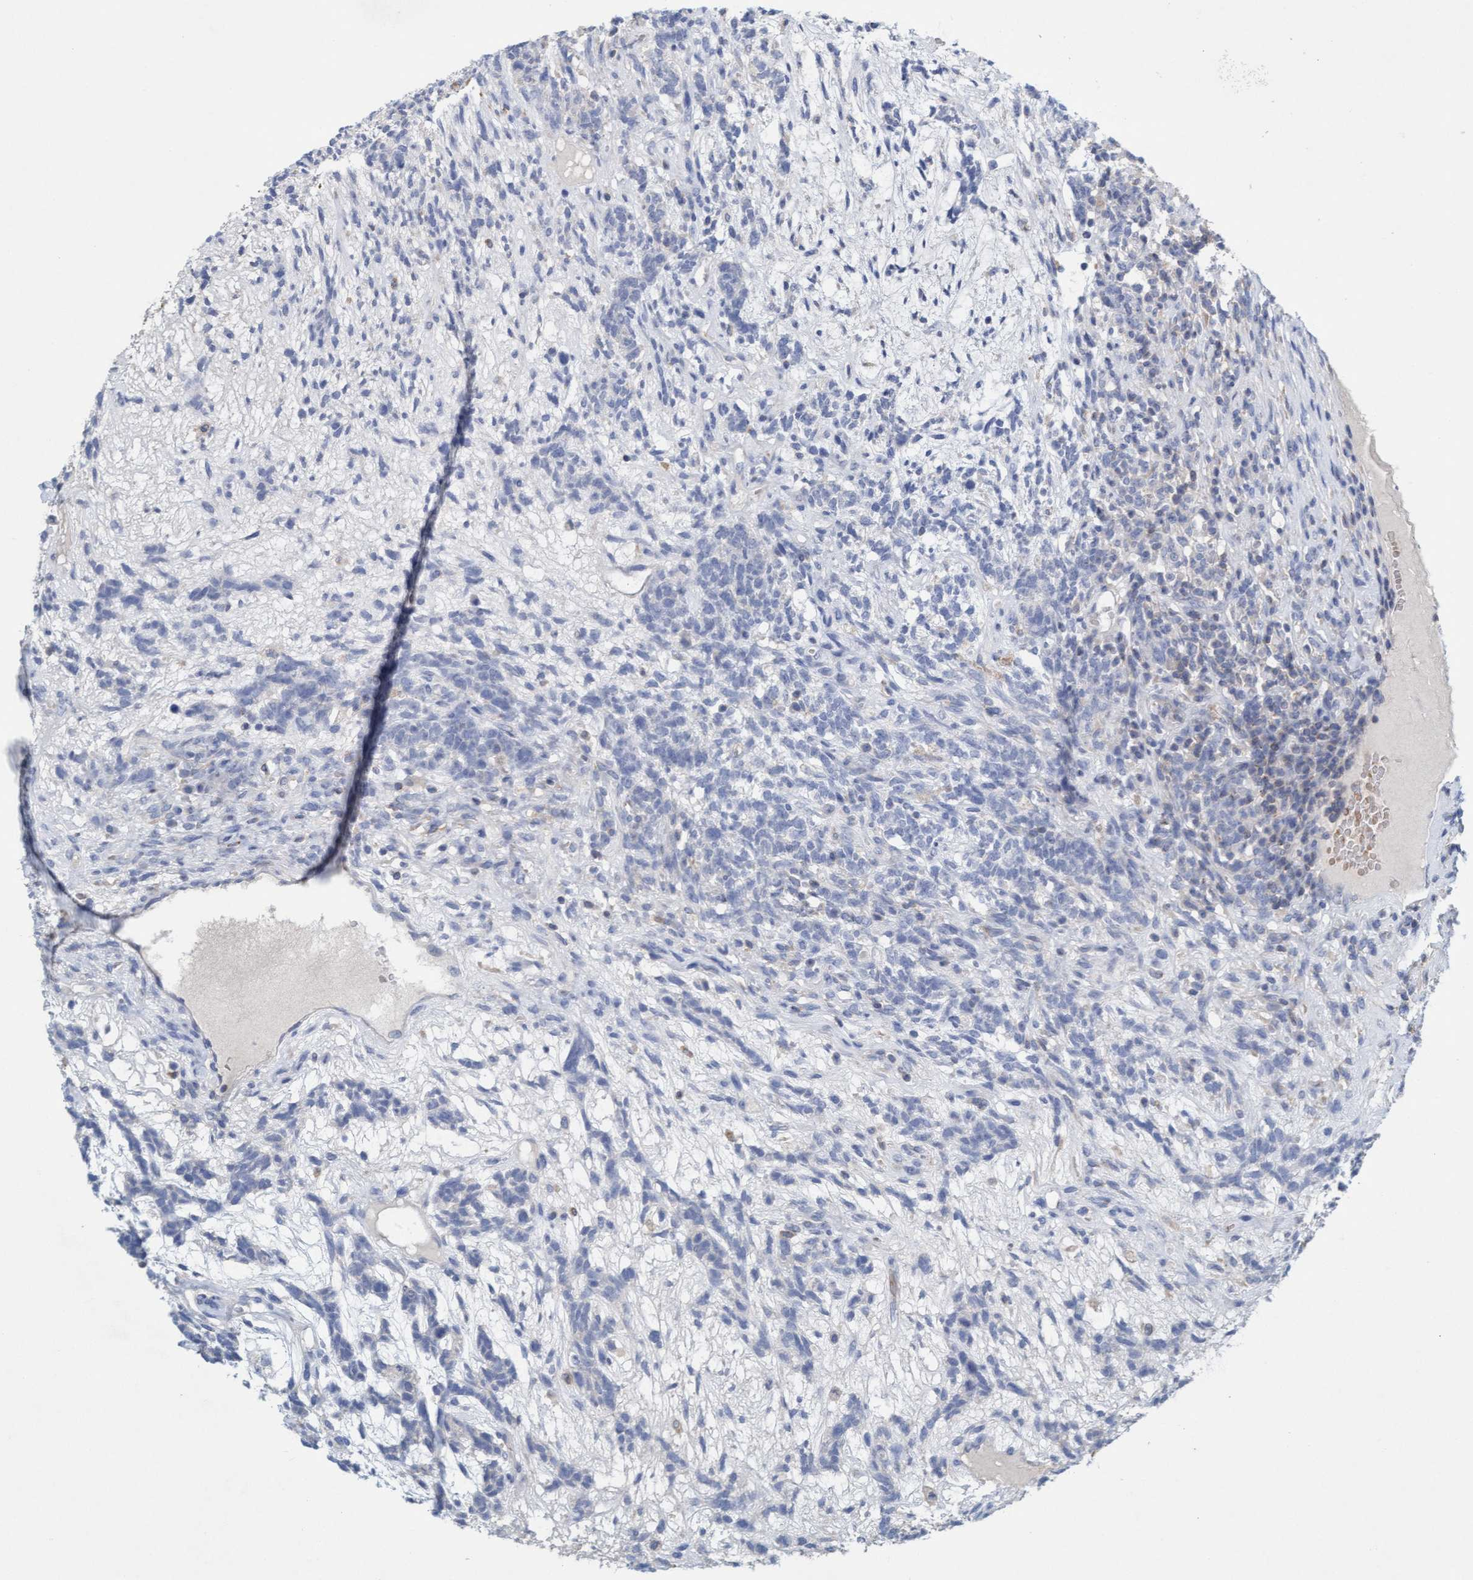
{"staining": {"intensity": "negative", "quantity": "none", "location": "none"}, "tissue": "testis cancer", "cell_type": "Tumor cells", "image_type": "cancer", "snomed": [{"axis": "morphology", "description": "Seminoma, NOS"}, {"axis": "topography", "description": "Testis"}], "caption": "An immunohistochemistry photomicrograph of testis cancer (seminoma) is shown. There is no staining in tumor cells of testis cancer (seminoma). The staining is performed using DAB brown chromogen with nuclei counter-stained in using hematoxylin.", "gene": "SIGIRR", "patient": {"sex": "male", "age": 28}}